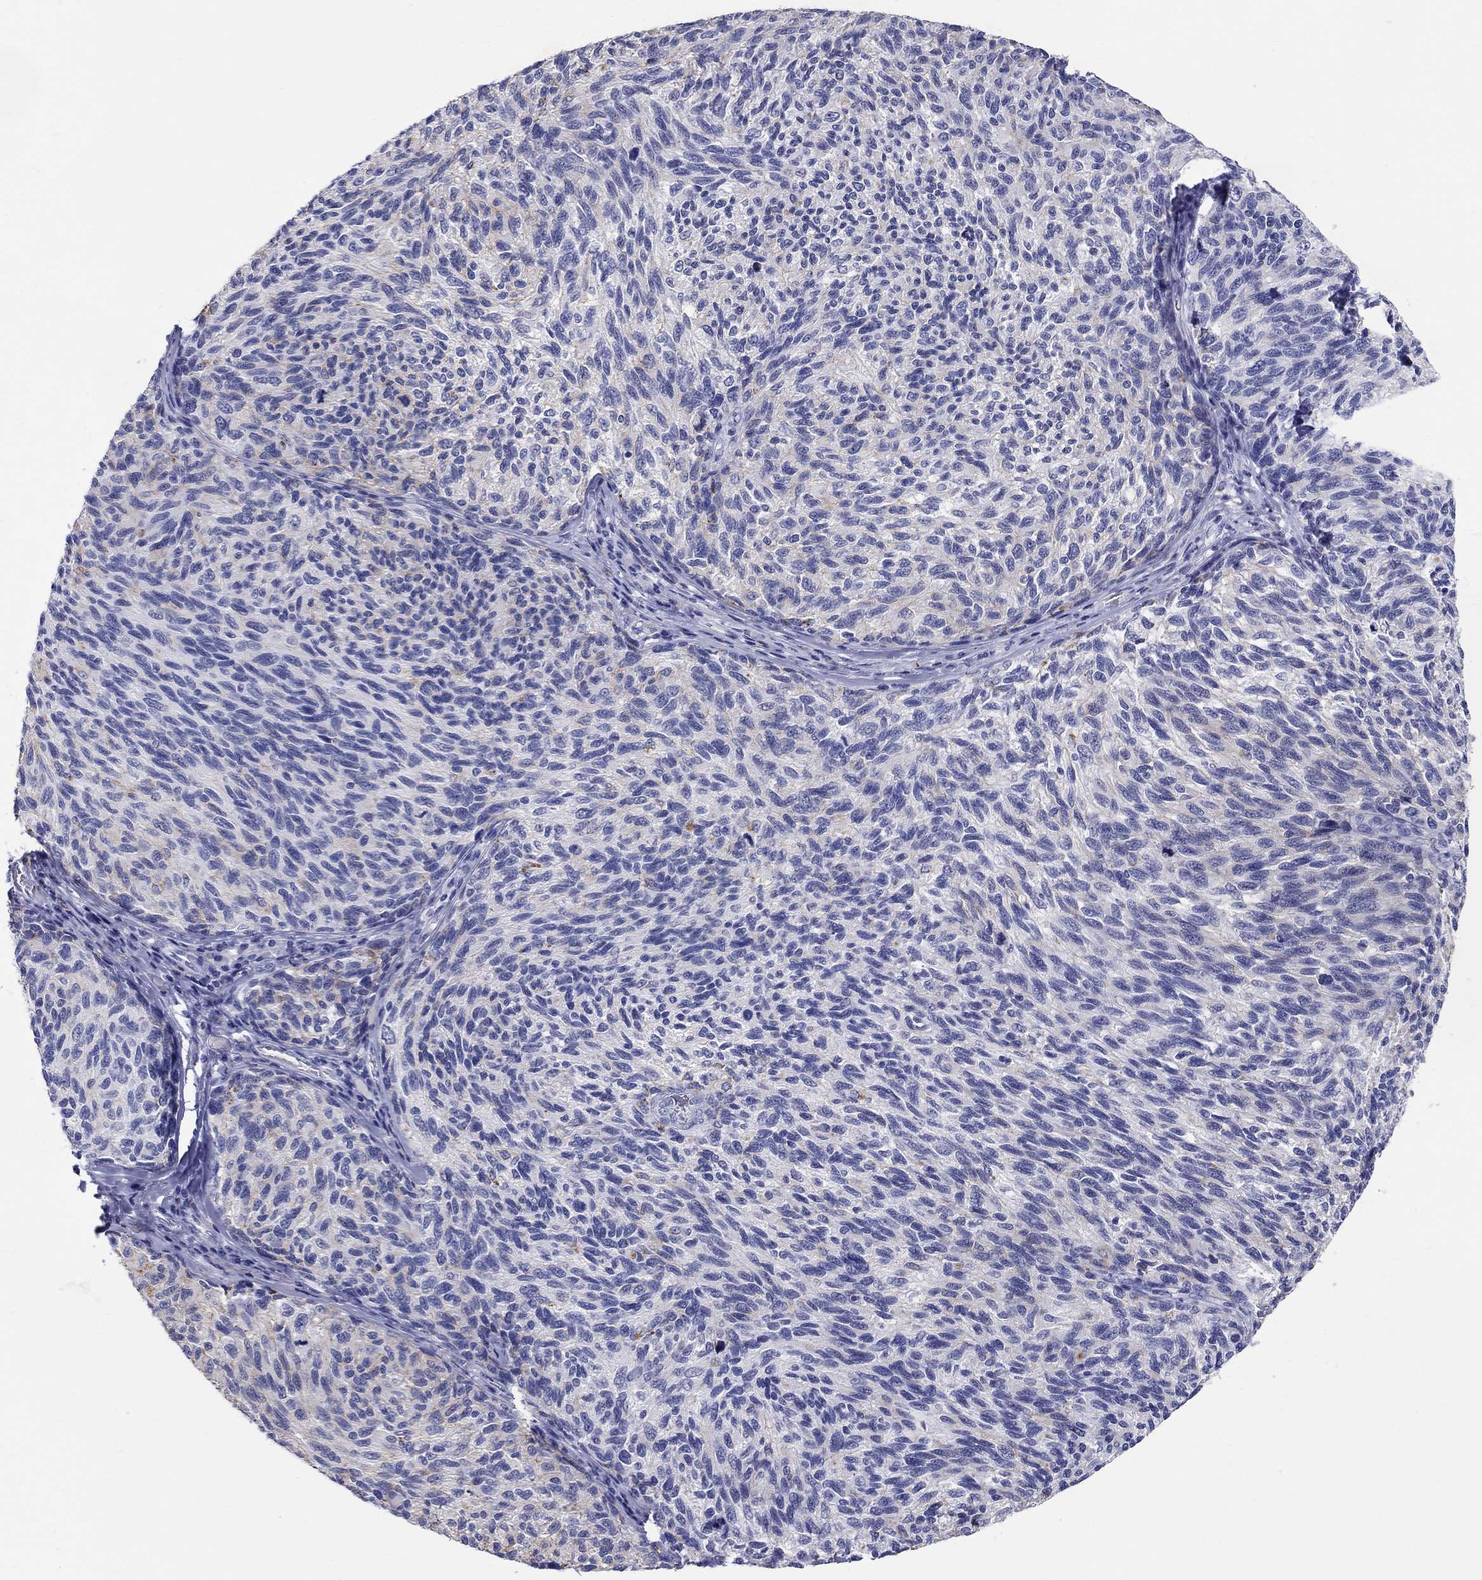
{"staining": {"intensity": "negative", "quantity": "none", "location": "none"}, "tissue": "melanoma", "cell_type": "Tumor cells", "image_type": "cancer", "snomed": [{"axis": "morphology", "description": "Malignant melanoma, NOS"}, {"axis": "topography", "description": "Skin"}], "caption": "Tumor cells show no significant positivity in malignant melanoma.", "gene": "LAMP5", "patient": {"sex": "female", "age": 73}}